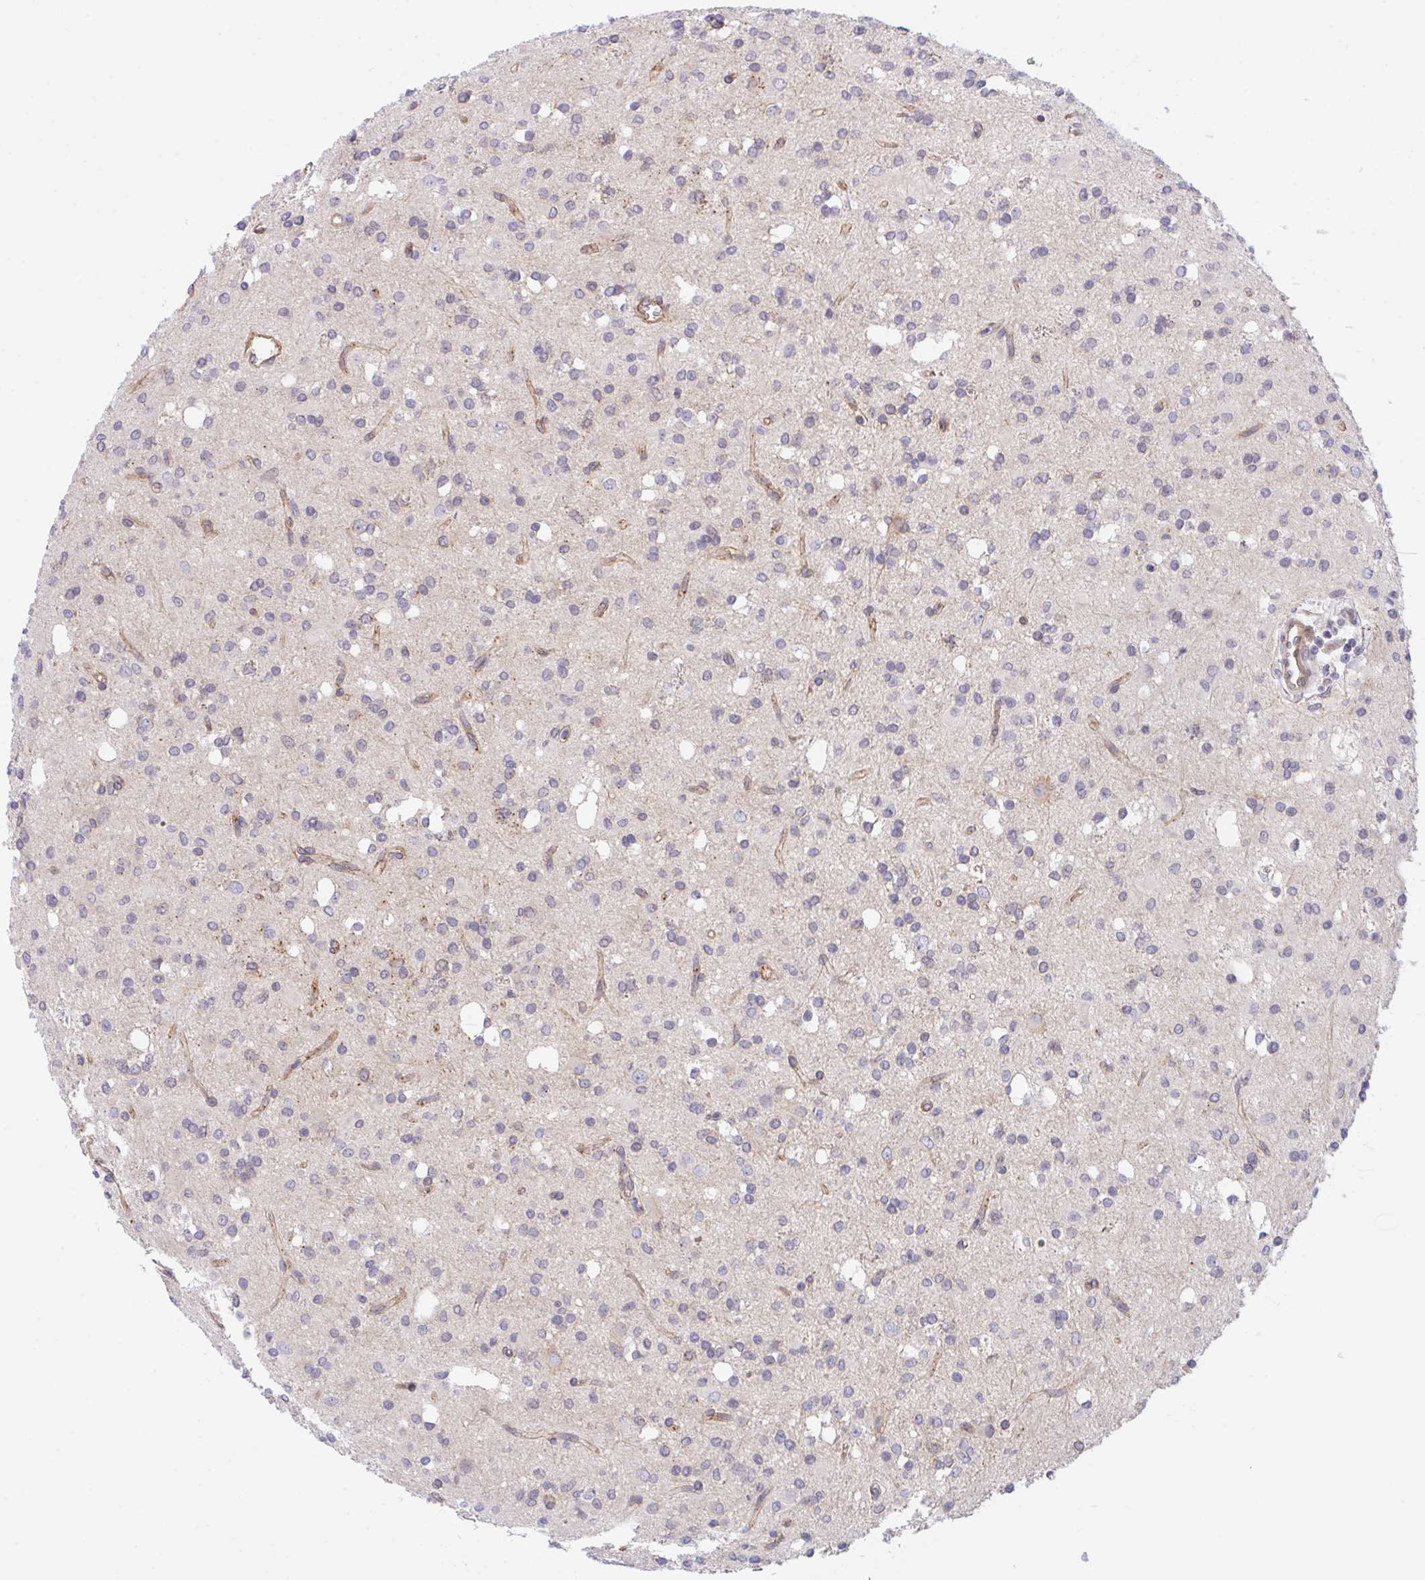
{"staining": {"intensity": "negative", "quantity": "none", "location": "none"}, "tissue": "glioma", "cell_type": "Tumor cells", "image_type": "cancer", "snomed": [{"axis": "morphology", "description": "Glioma, malignant, Low grade"}, {"axis": "topography", "description": "Brain"}], "caption": "Tumor cells are negative for protein expression in human malignant low-grade glioma.", "gene": "ZBED3", "patient": {"sex": "female", "age": 33}}